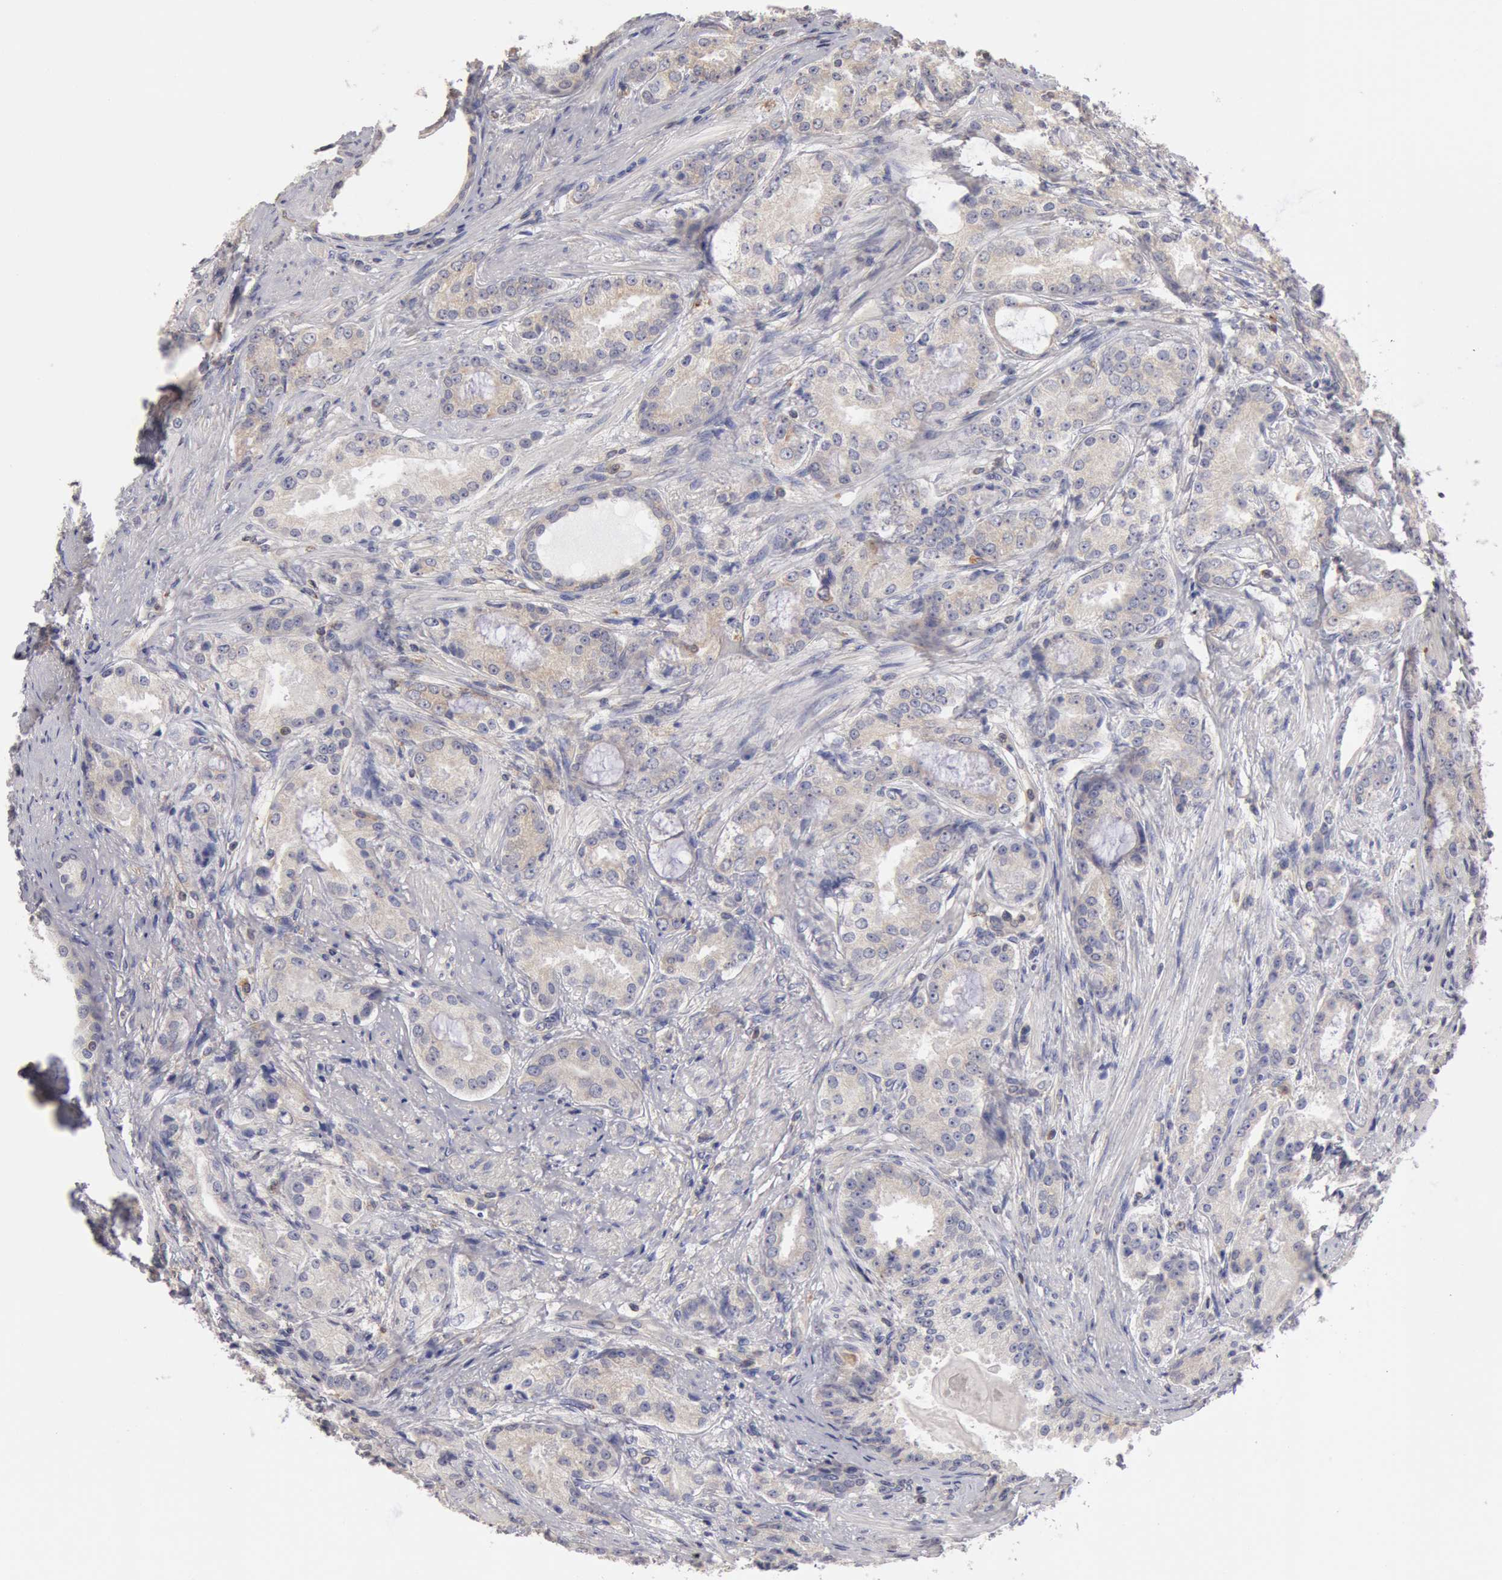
{"staining": {"intensity": "negative", "quantity": "none", "location": "none"}, "tissue": "prostate cancer", "cell_type": "Tumor cells", "image_type": "cancer", "snomed": [{"axis": "morphology", "description": "Adenocarcinoma, Medium grade"}, {"axis": "topography", "description": "Prostate"}], "caption": "Immunohistochemistry (IHC) micrograph of neoplastic tissue: prostate cancer stained with DAB (3,3'-diaminobenzidine) displays no significant protein positivity in tumor cells. (DAB (3,3'-diaminobenzidine) immunohistochemistry visualized using brightfield microscopy, high magnification).", "gene": "OSBPL8", "patient": {"sex": "male", "age": 72}}